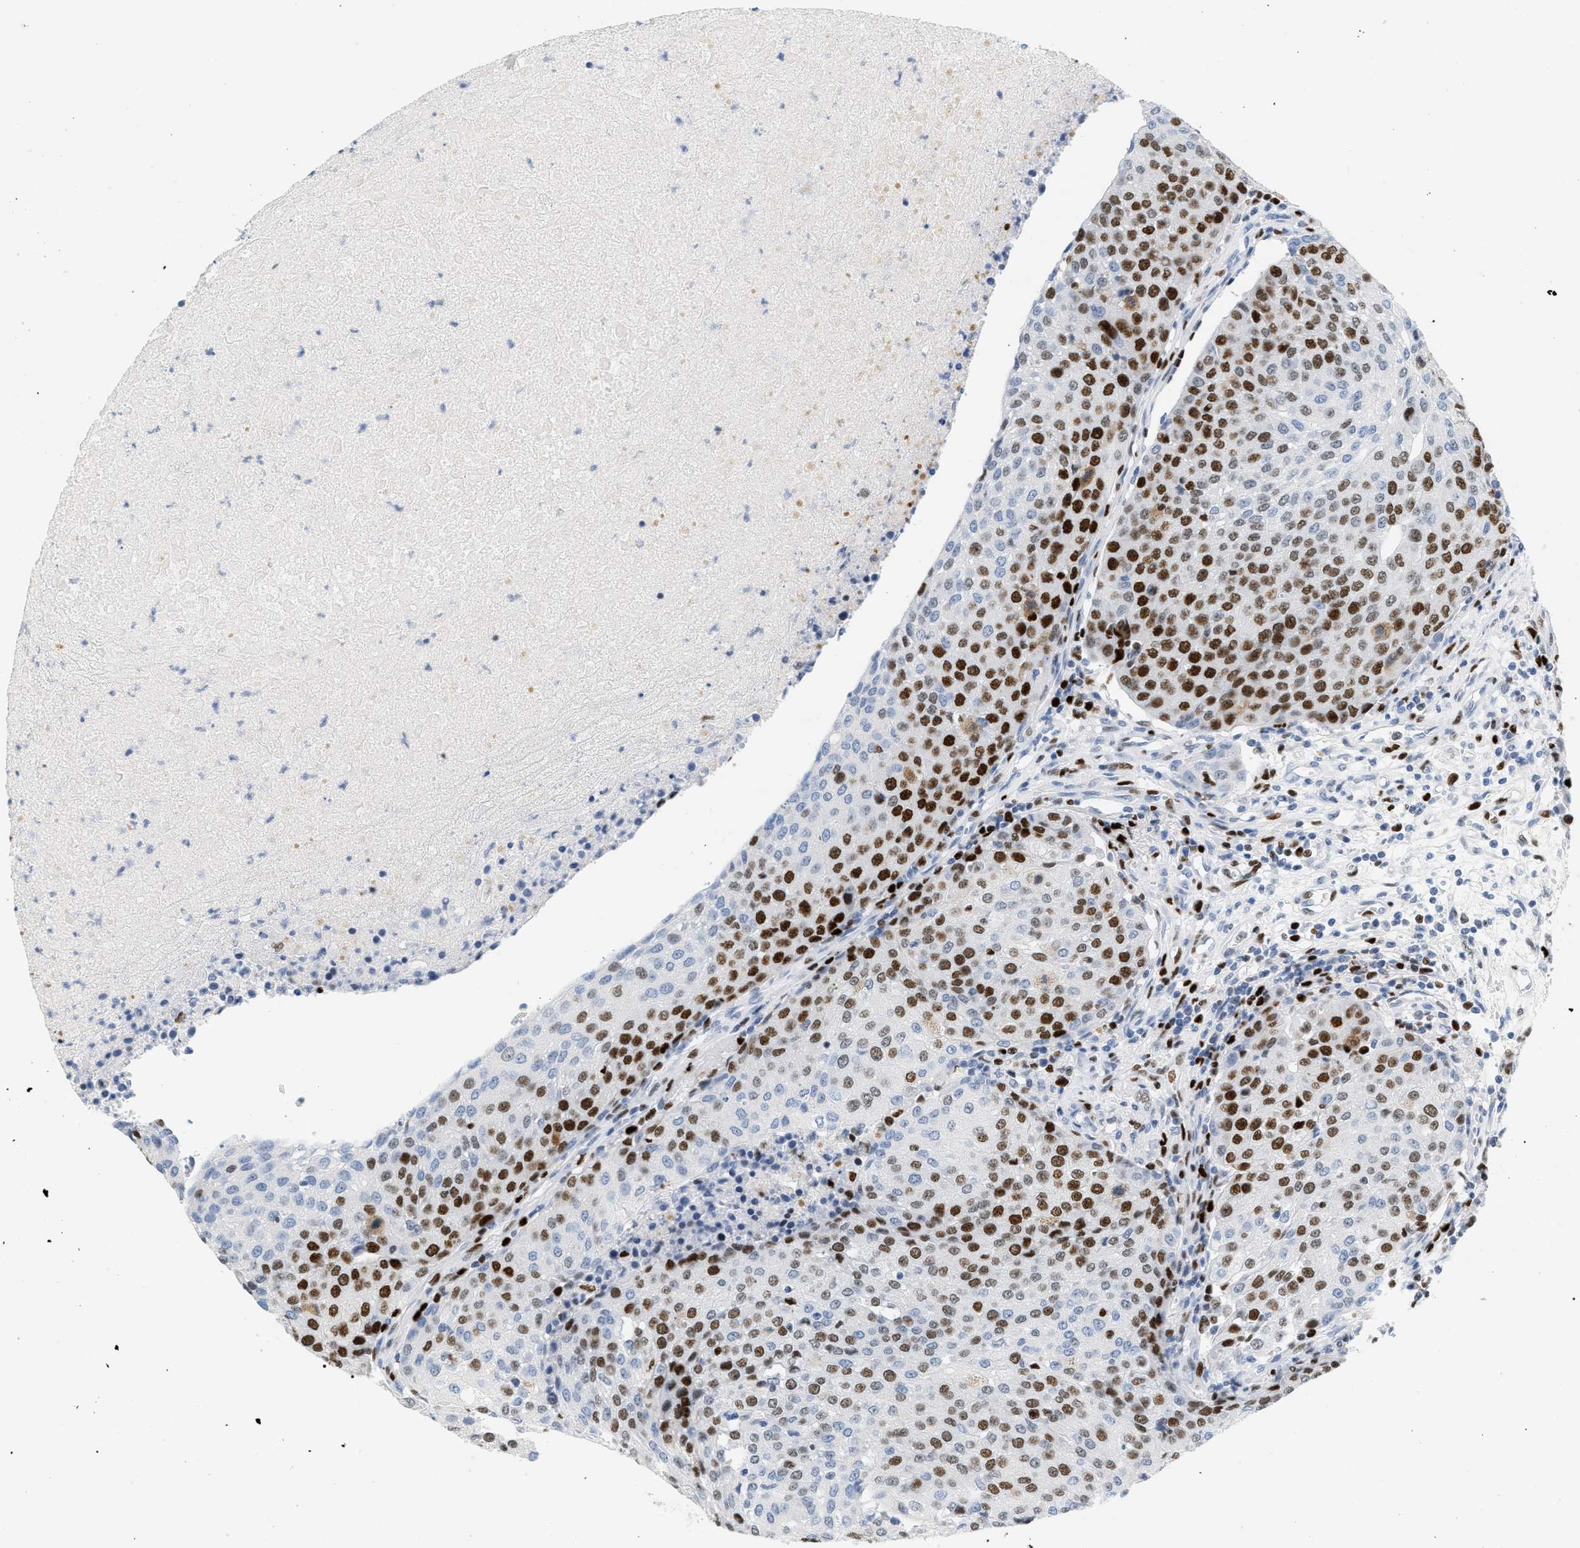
{"staining": {"intensity": "strong", "quantity": "25%-75%", "location": "nuclear"}, "tissue": "urothelial cancer", "cell_type": "Tumor cells", "image_type": "cancer", "snomed": [{"axis": "morphology", "description": "Urothelial carcinoma, High grade"}, {"axis": "topography", "description": "Urinary bladder"}], "caption": "Urothelial cancer was stained to show a protein in brown. There is high levels of strong nuclear staining in approximately 25%-75% of tumor cells. (IHC, brightfield microscopy, high magnification).", "gene": "MCM7", "patient": {"sex": "female", "age": 85}}